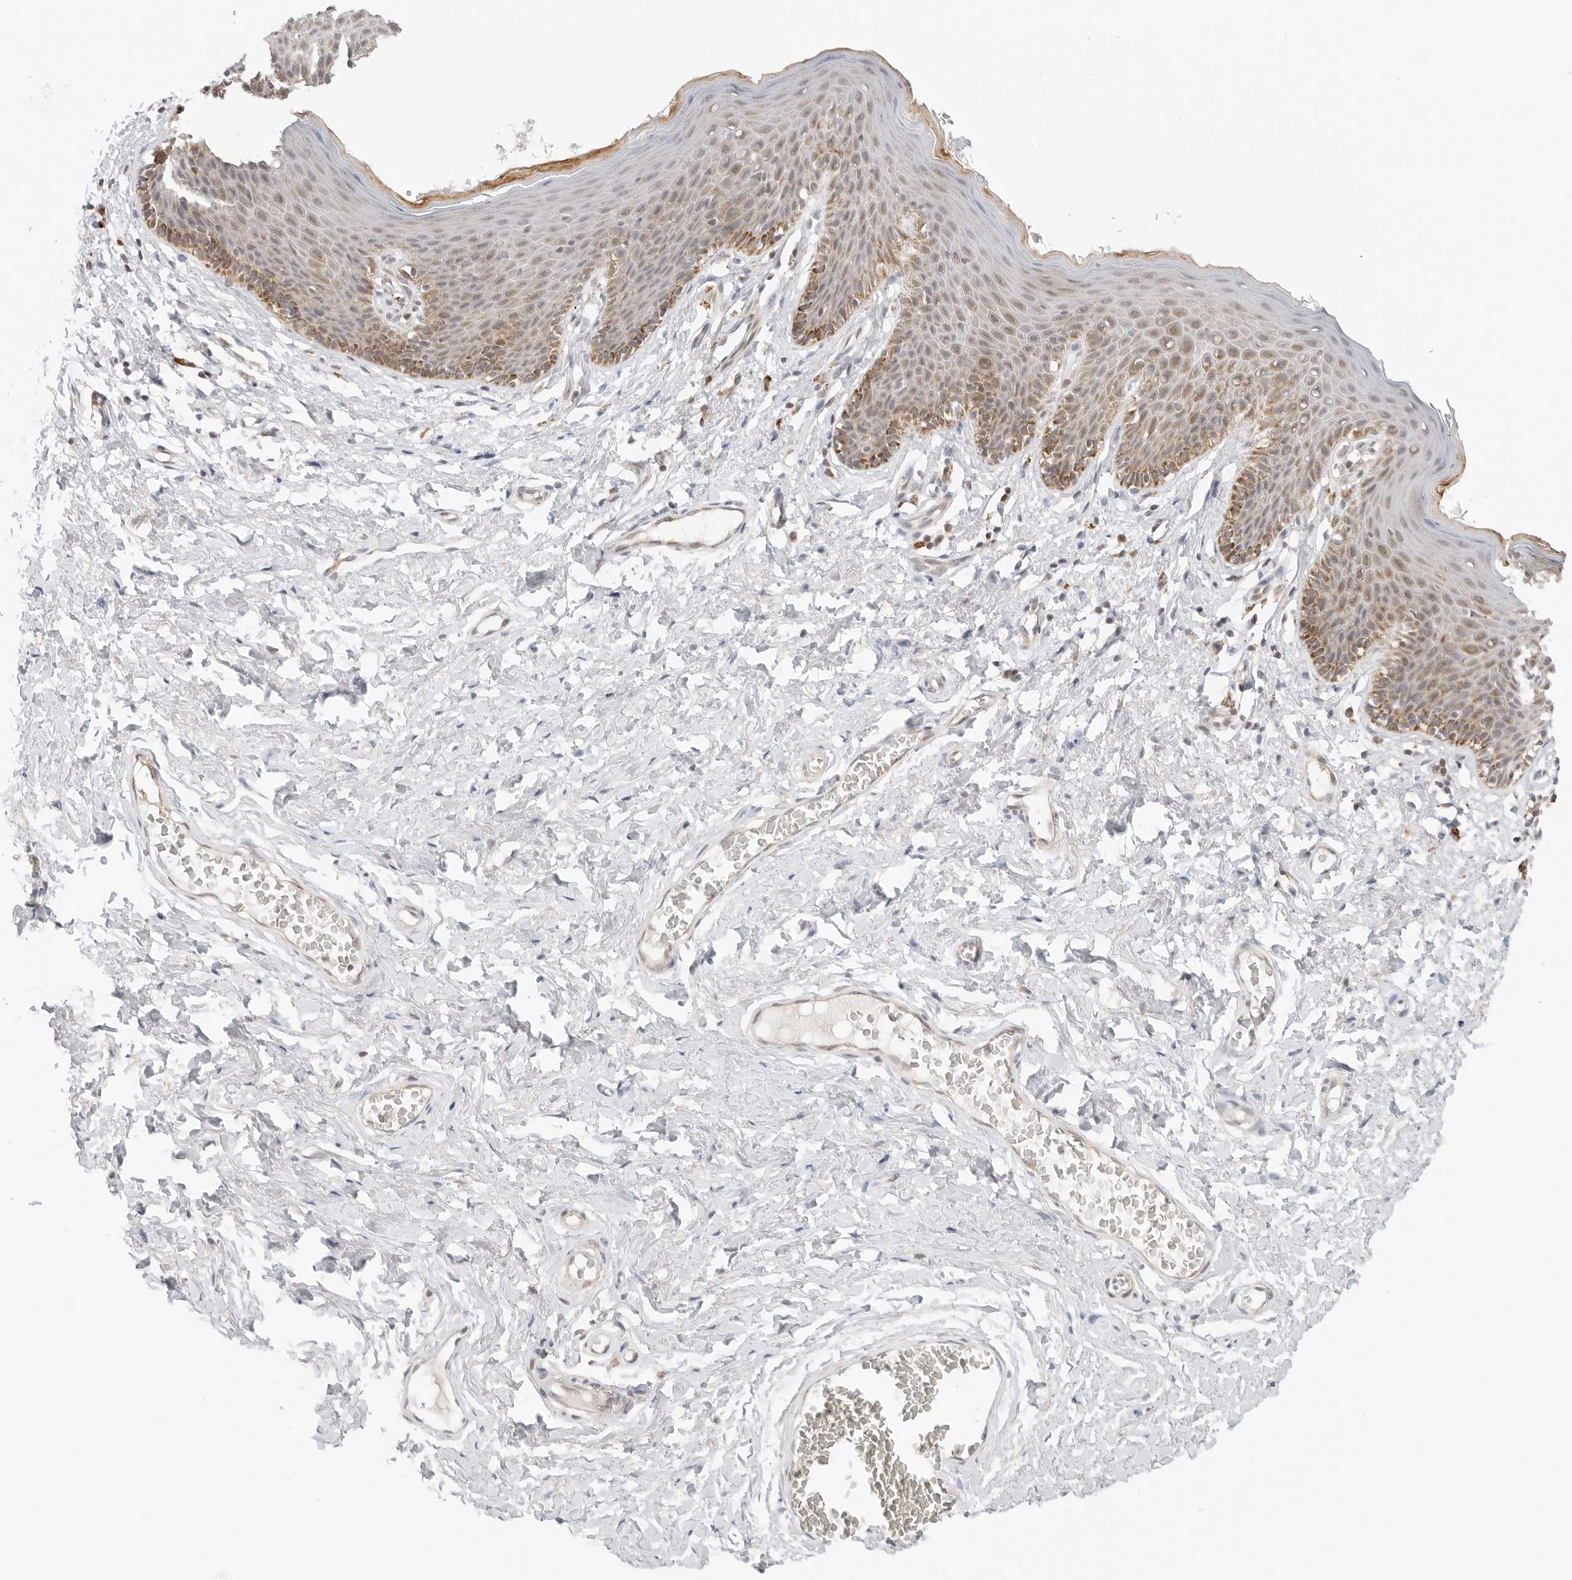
{"staining": {"intensity": "moderate", "quantity": "25%-75%", "location": "cytoplasmic/membranous"}, "tissue": "skin", "cell_type": "Epidermal cells", "image_type": "normal", "snomed": [{"axis": "morphology", "description": "Normal tissue, NOS"}, {"axis": "topography", "description": "Vulva"}], "caption": "Epidermal cells reveal moderate cytoplasmic/membranous positivity in about 25%-75% of cells in normal skin. The staining was performed using DAB (3,3'-diaminobenzidine), with brown indicating positive protein expression. Nuclei are stained blue with hematoxylin.", "gene": "DYRK4", "patient": {"sex": "female", "age": 66}}